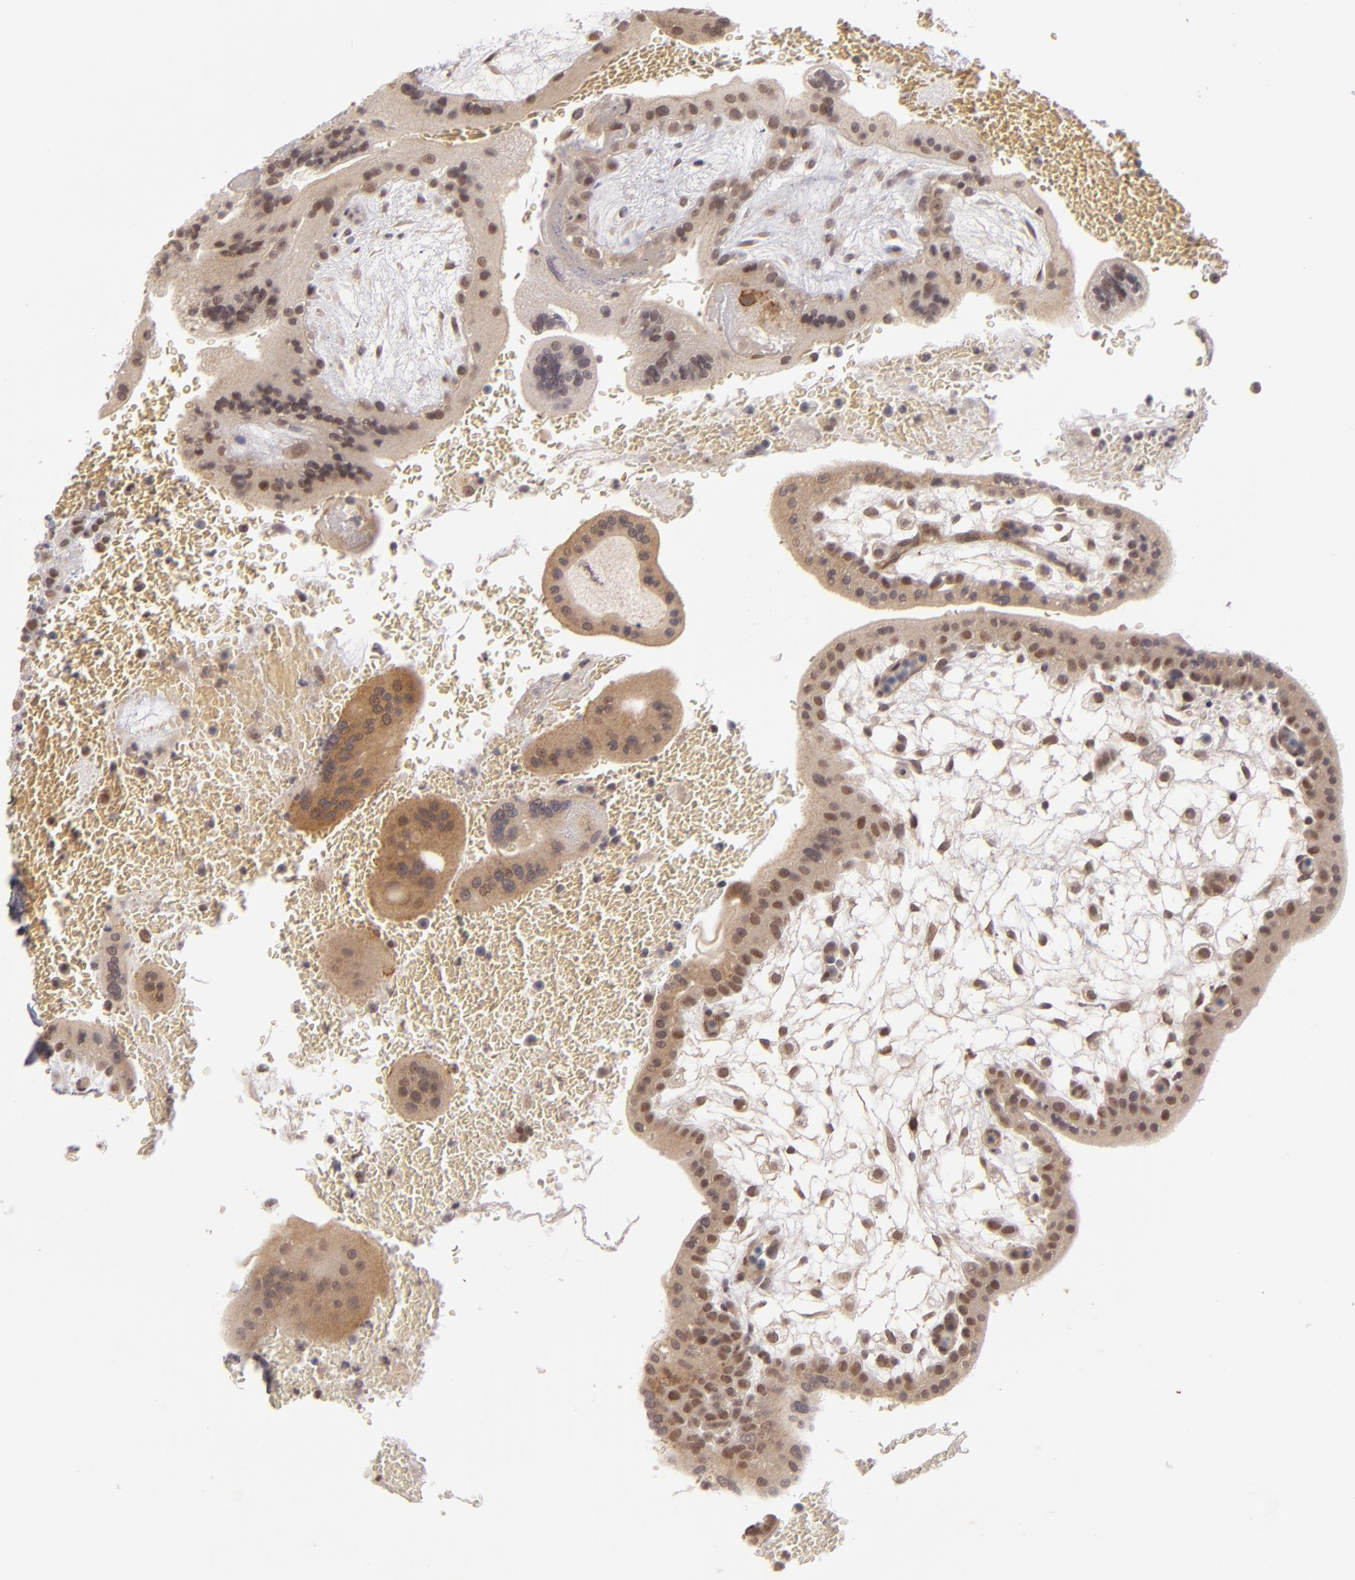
{"staining": {"intensity": "moderate", "quantity": ">75%", "location": "cytoplasmic/membranous"}, "tissue": "placenta", "cell_type": "Trophoblastic cells", "image_type": "normal", "snomed": [{"axis": "morphology", "description": "Normal tissue, NOS"}, {"axis": "topography", "description": "Placenta"}], "caption": "Immunohistochemistry (IHC) micrograph of benign placenta: placenta stained using IHC reveals medium levels of moderate protein expression localized specifically in the cytoplasmic/membranous of trophoblastic cells, appearing as a cytoplasmic/membranous brown color.", "gene": "DFFA", "patient": {"sex": "female", "age": 35}}